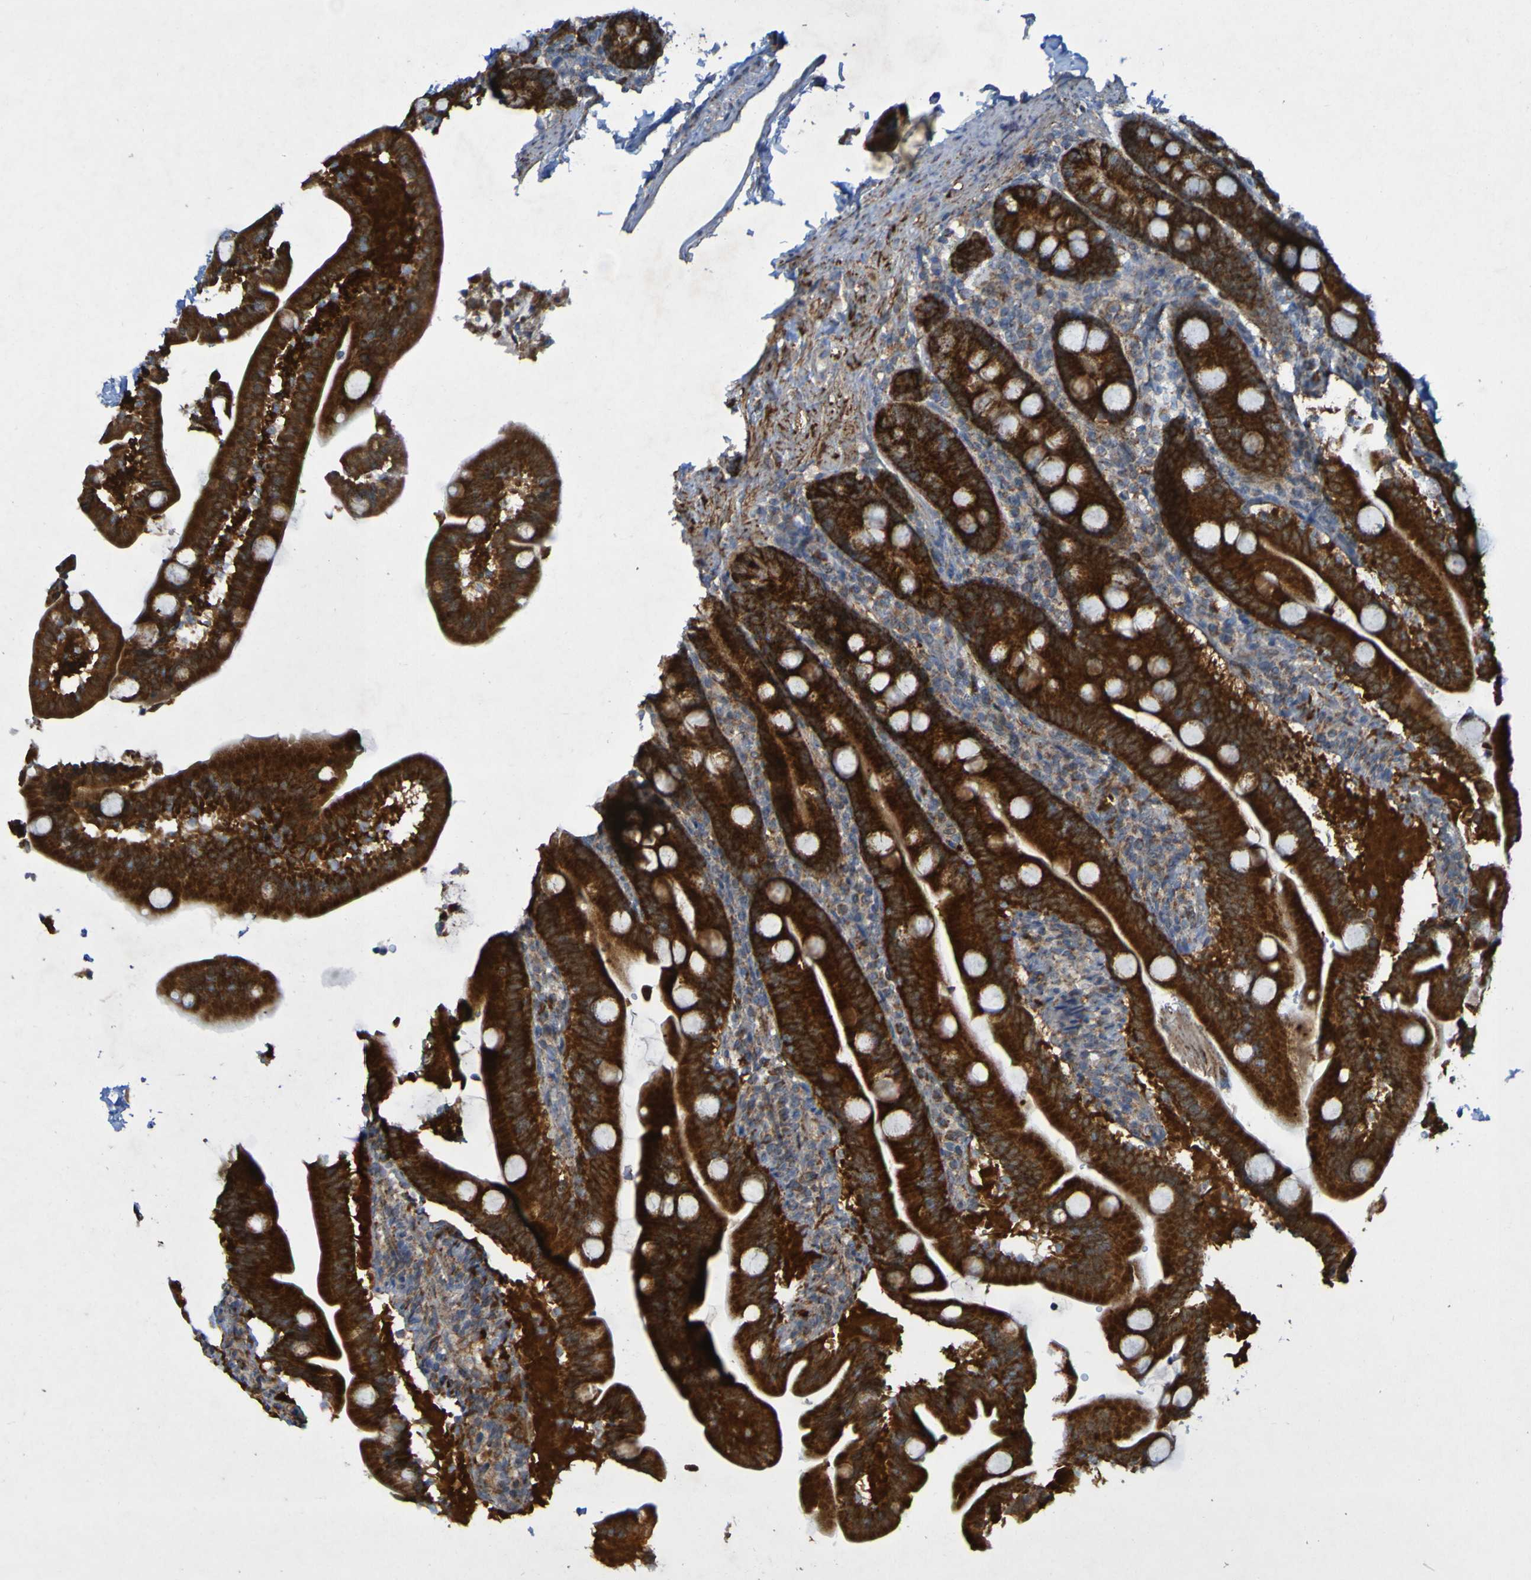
{"staining": {"intensity": "strong", "quantity": ">75%", "location": "cytoplasmic/membranous"}, "tissue": "duodenum", "cell_type": "Glandular cells", "image_type": "normal", "snomed": [{"axis": "morphology", "description": "Normal tissue, NOS"}, {"axis": "topography", "description": "Duodenum"}], "caption": "A brown stain shows strong cytoplasmic/membranous staining of a protein in glandular cells of benign duodenum.", "gene": "CCDC51", "patient": {"sex": "male", "age": 54}}